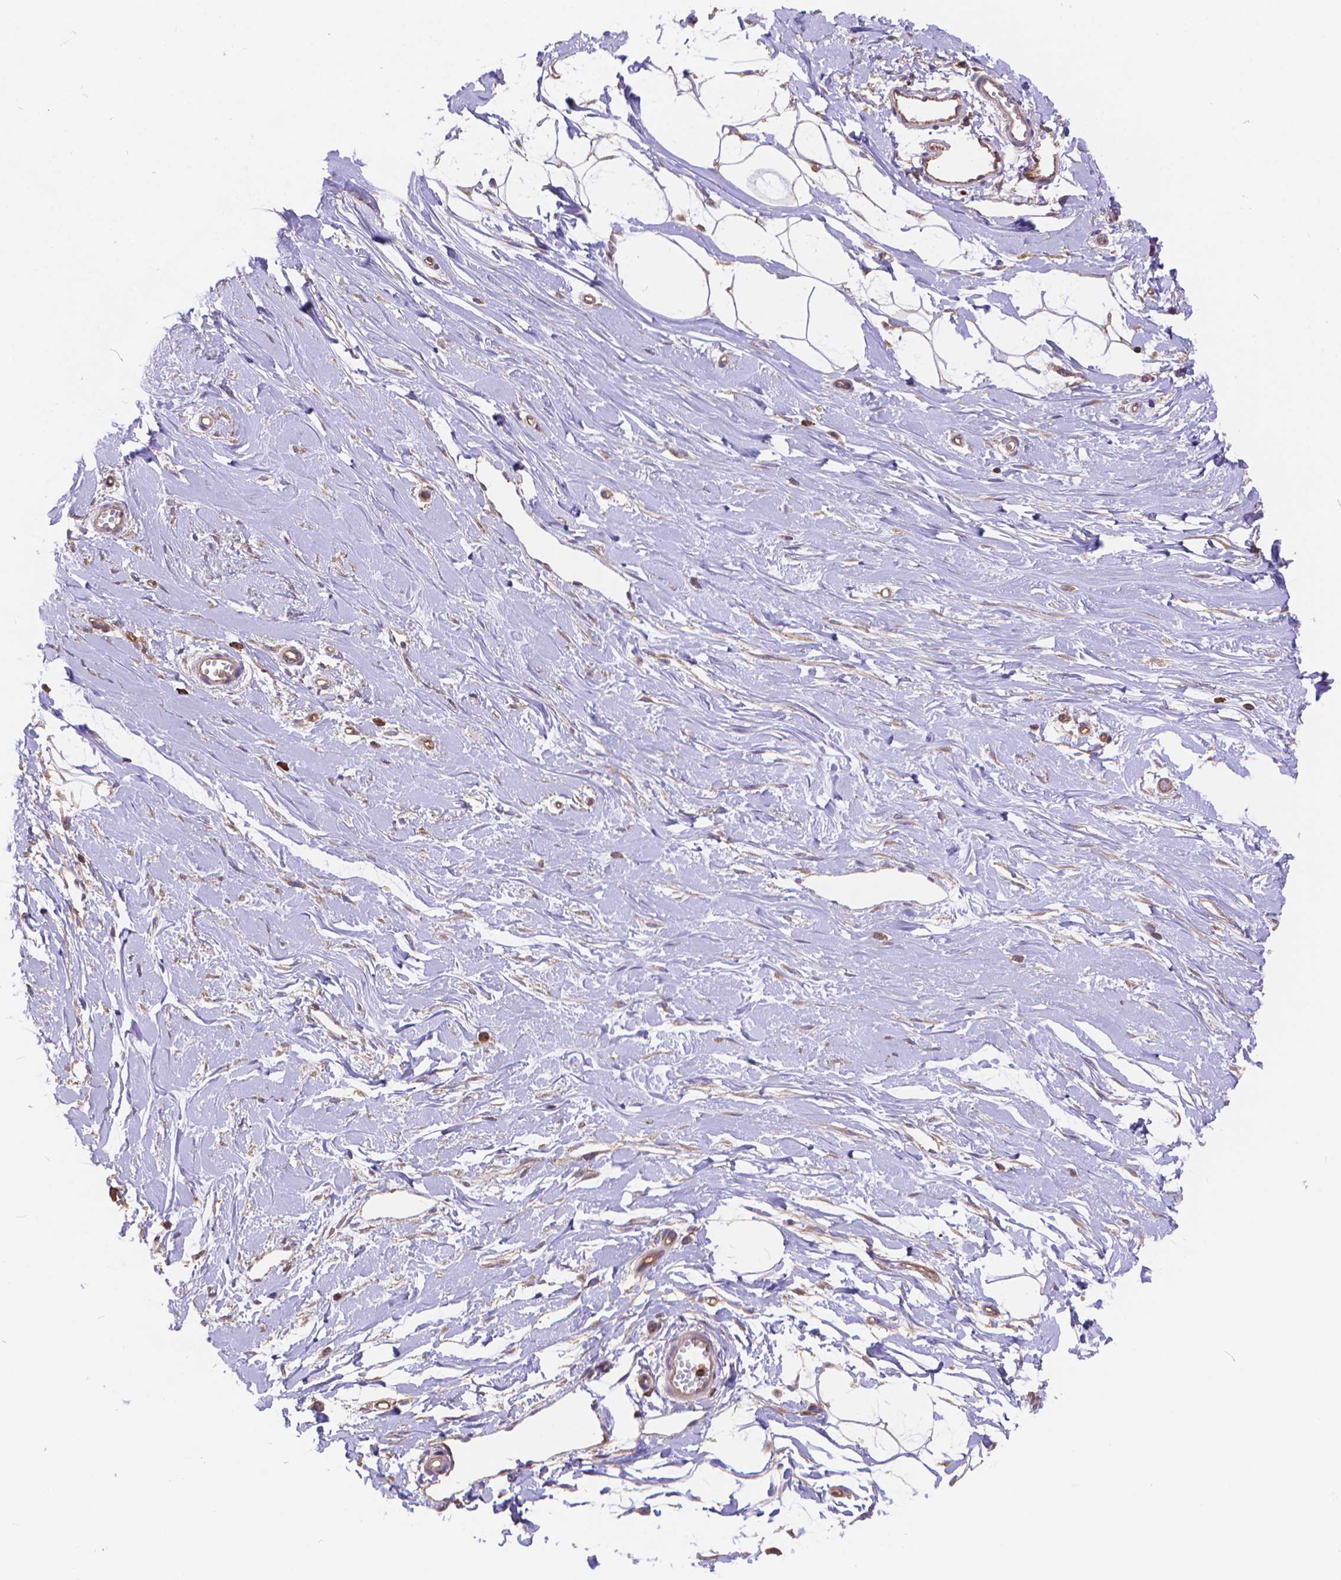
{"staining": {"intensity": "weak", "quantity": ">75%", "location": "cytoplasmic/membranous"}, "tissue": "breast", "cell_type": "Adipocytes", "image_type": "normal", "snomed": [{"axis": "morphology", "description": "Normal tissue, NOS"}, {"axis": "topography", "description": "Breast"}], "caption": "A high-resolution photomicrograph shows immunohistochemistry (IHC) staining of unremarkable breast, which shows weak cytoplasmic/membranous positivity in approximately >75% of adipocytes.", "gene": "ARAP1", "patient": {"sex": "female", "age": 49}}